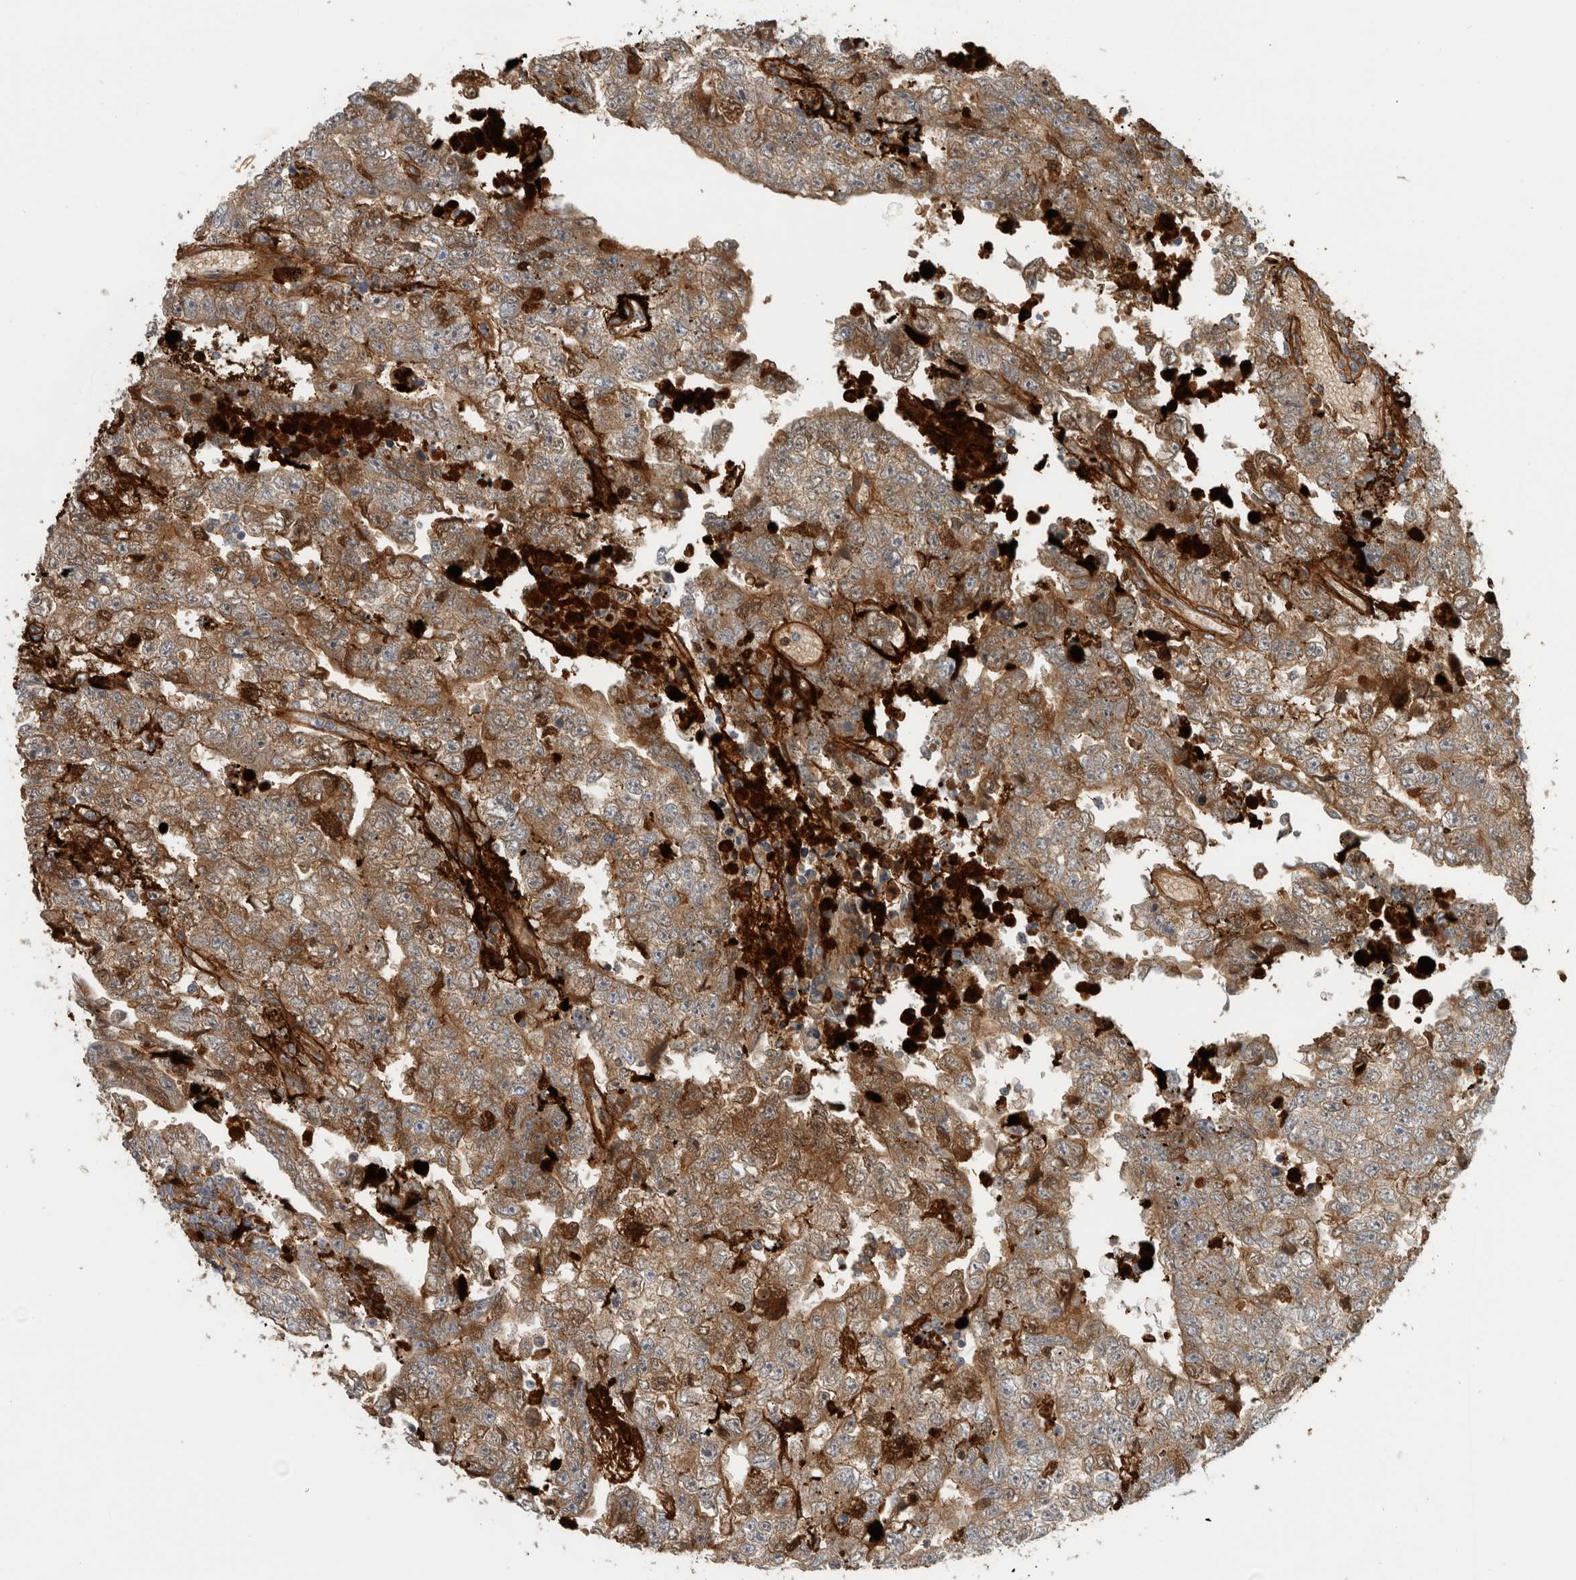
{"staining": {"intensity": "moderate", "quantity": ">75%", "location": "cytoplasmic/membranous"}, "tissue": "testis cancer", "cell_type": "Tumor cells", "image_type": "cancer", "snomed": [{"axis": "morphology", "description": "Carcinoma, Embryonal, NOS"}, {"axis": "topography", "description": "Testis"}], "caption": "A medium amount of moderate cytoplasmic/membranous staining is appreciated in about >75% of tumor cells in embryonal carcinoma (testis) tissue.", "gene": "FN1", "patient": {"sex": "male", "age": 25}}